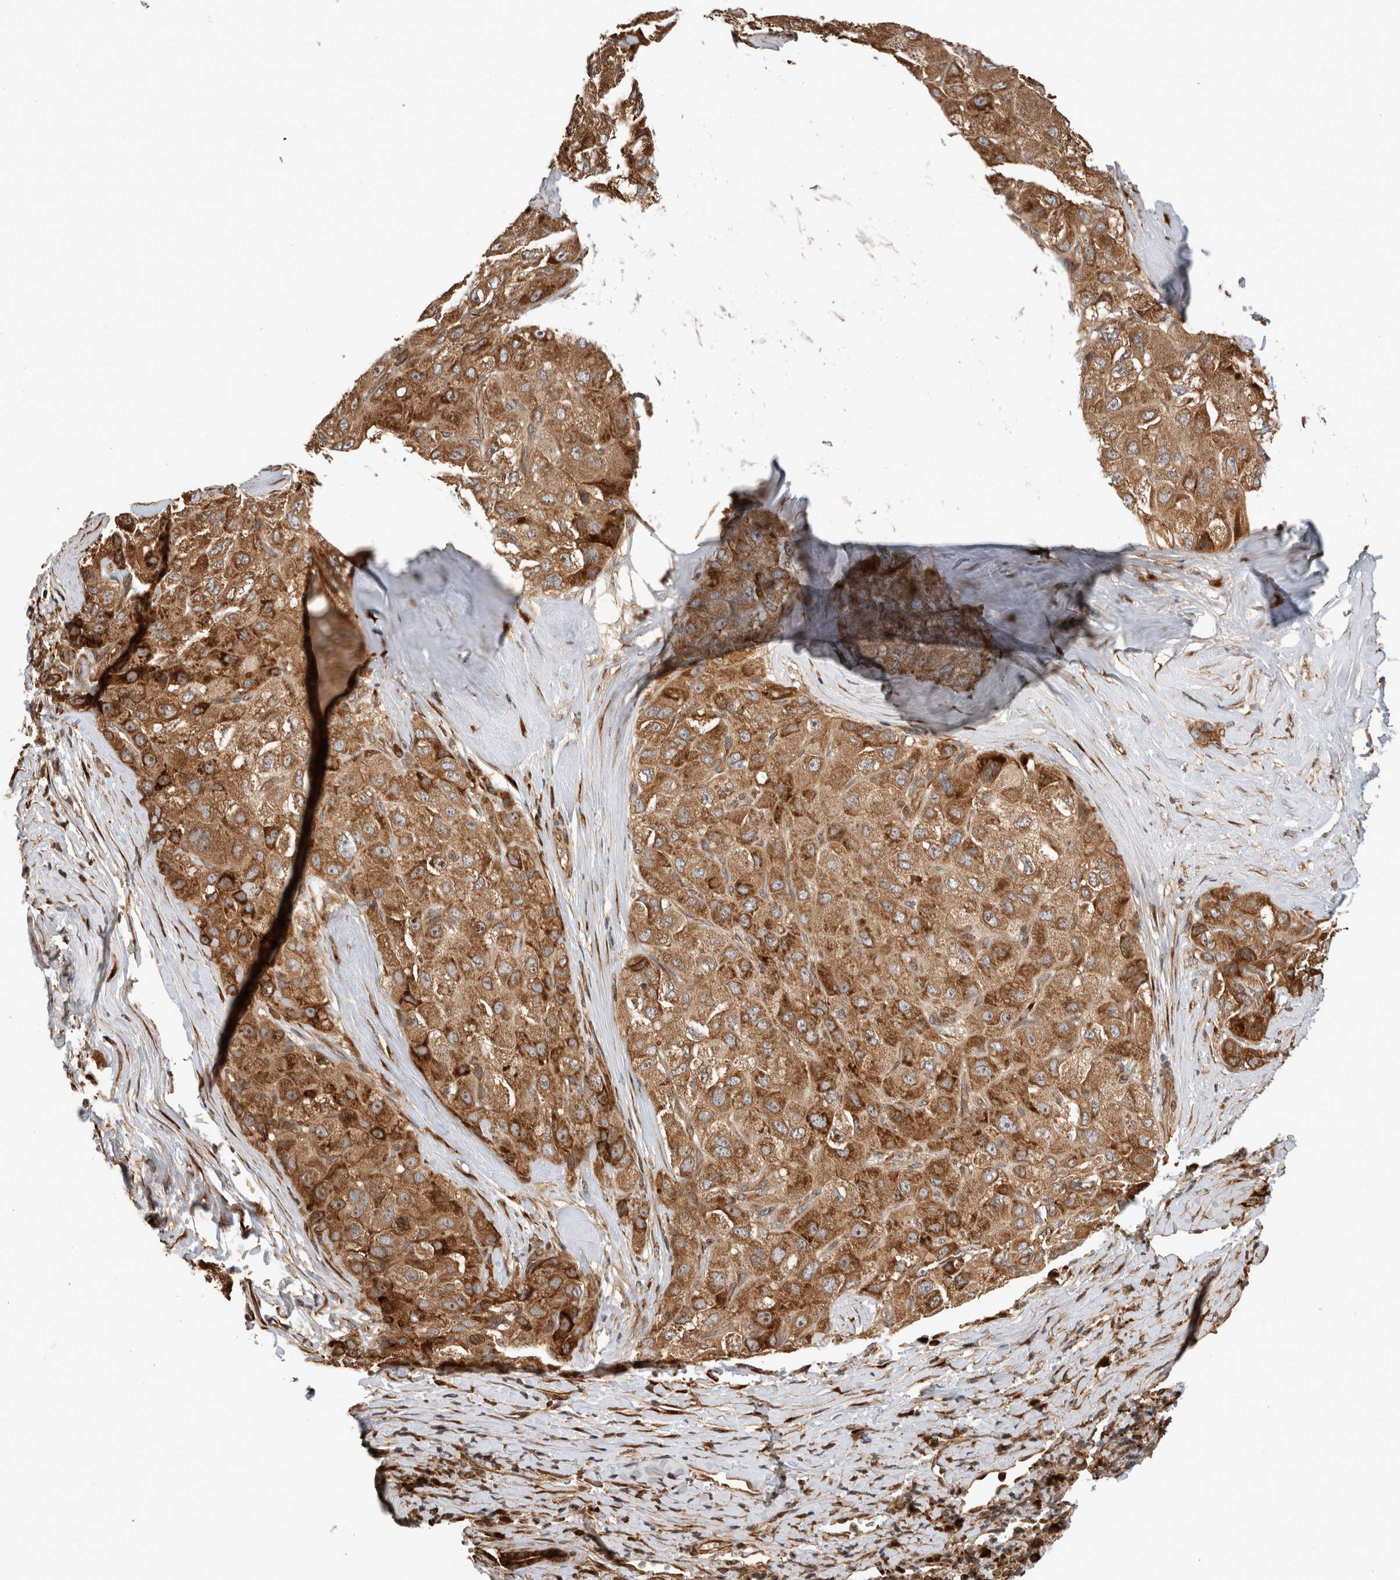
{"staining": {"intensity": "moderate", "quantity": ">75%", "location": "cytoplasmic/membranous"}, "tissue": "liver cancer", "cell_type": "Tumor cells", "image_type": "cancer", "snomed": [{"axis": "morphology", "description": "Carcinoma, Hepatocellular, NOS"}, {"axis": "topography", "description": "Liver"}], "caption": "An image showing moderate cytoplasmic/membranous staining in approximately >75% of tumor cells in liver hepatocellular carcinoma, as visualized by brown immunohistochemical staining.", "gene": "PCDHB15", "patient": {"sex": "male", "age": 80}}